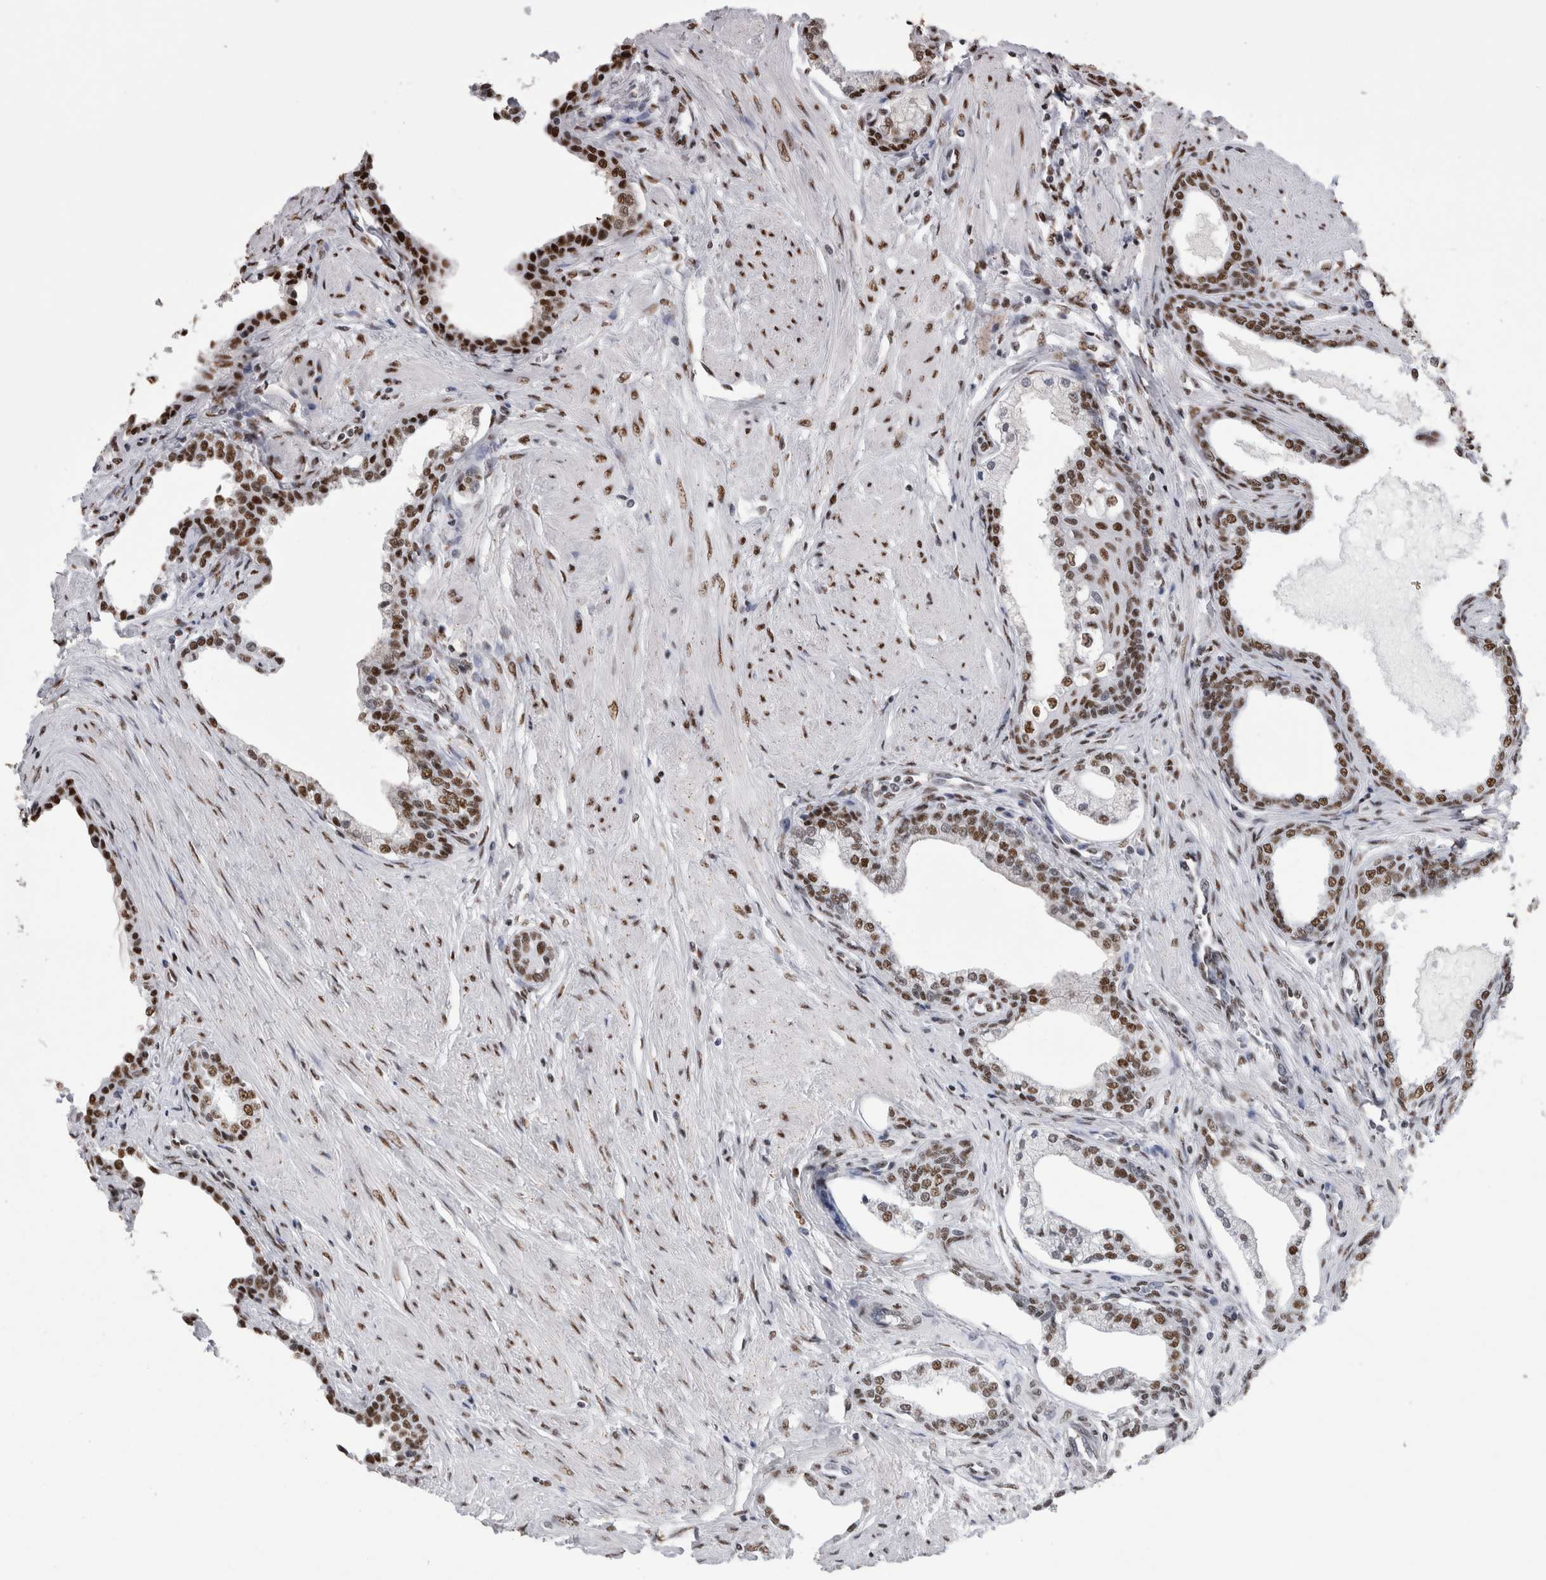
{"staining": {"intensity": "moderate", "quantity": ">75%", "location": "nuclear"}, "tissue": "prostate cancer", "cell_type": "Tumor cells", "image_type": "cancer", "snomed": [{"axis": "morphology", "description": "Adenocarcinoma, High grade"}, {"axis": "topography", "description": "Prostate"}], "caption": "Tumor cells demonstrate medium levels of moderate nuclear positivity in approximately >75% of cells in adenocarcinoma (high-grade) (prostate).", "gene": "ALPK3", "patient": {"sex": "male", "age": 52}}